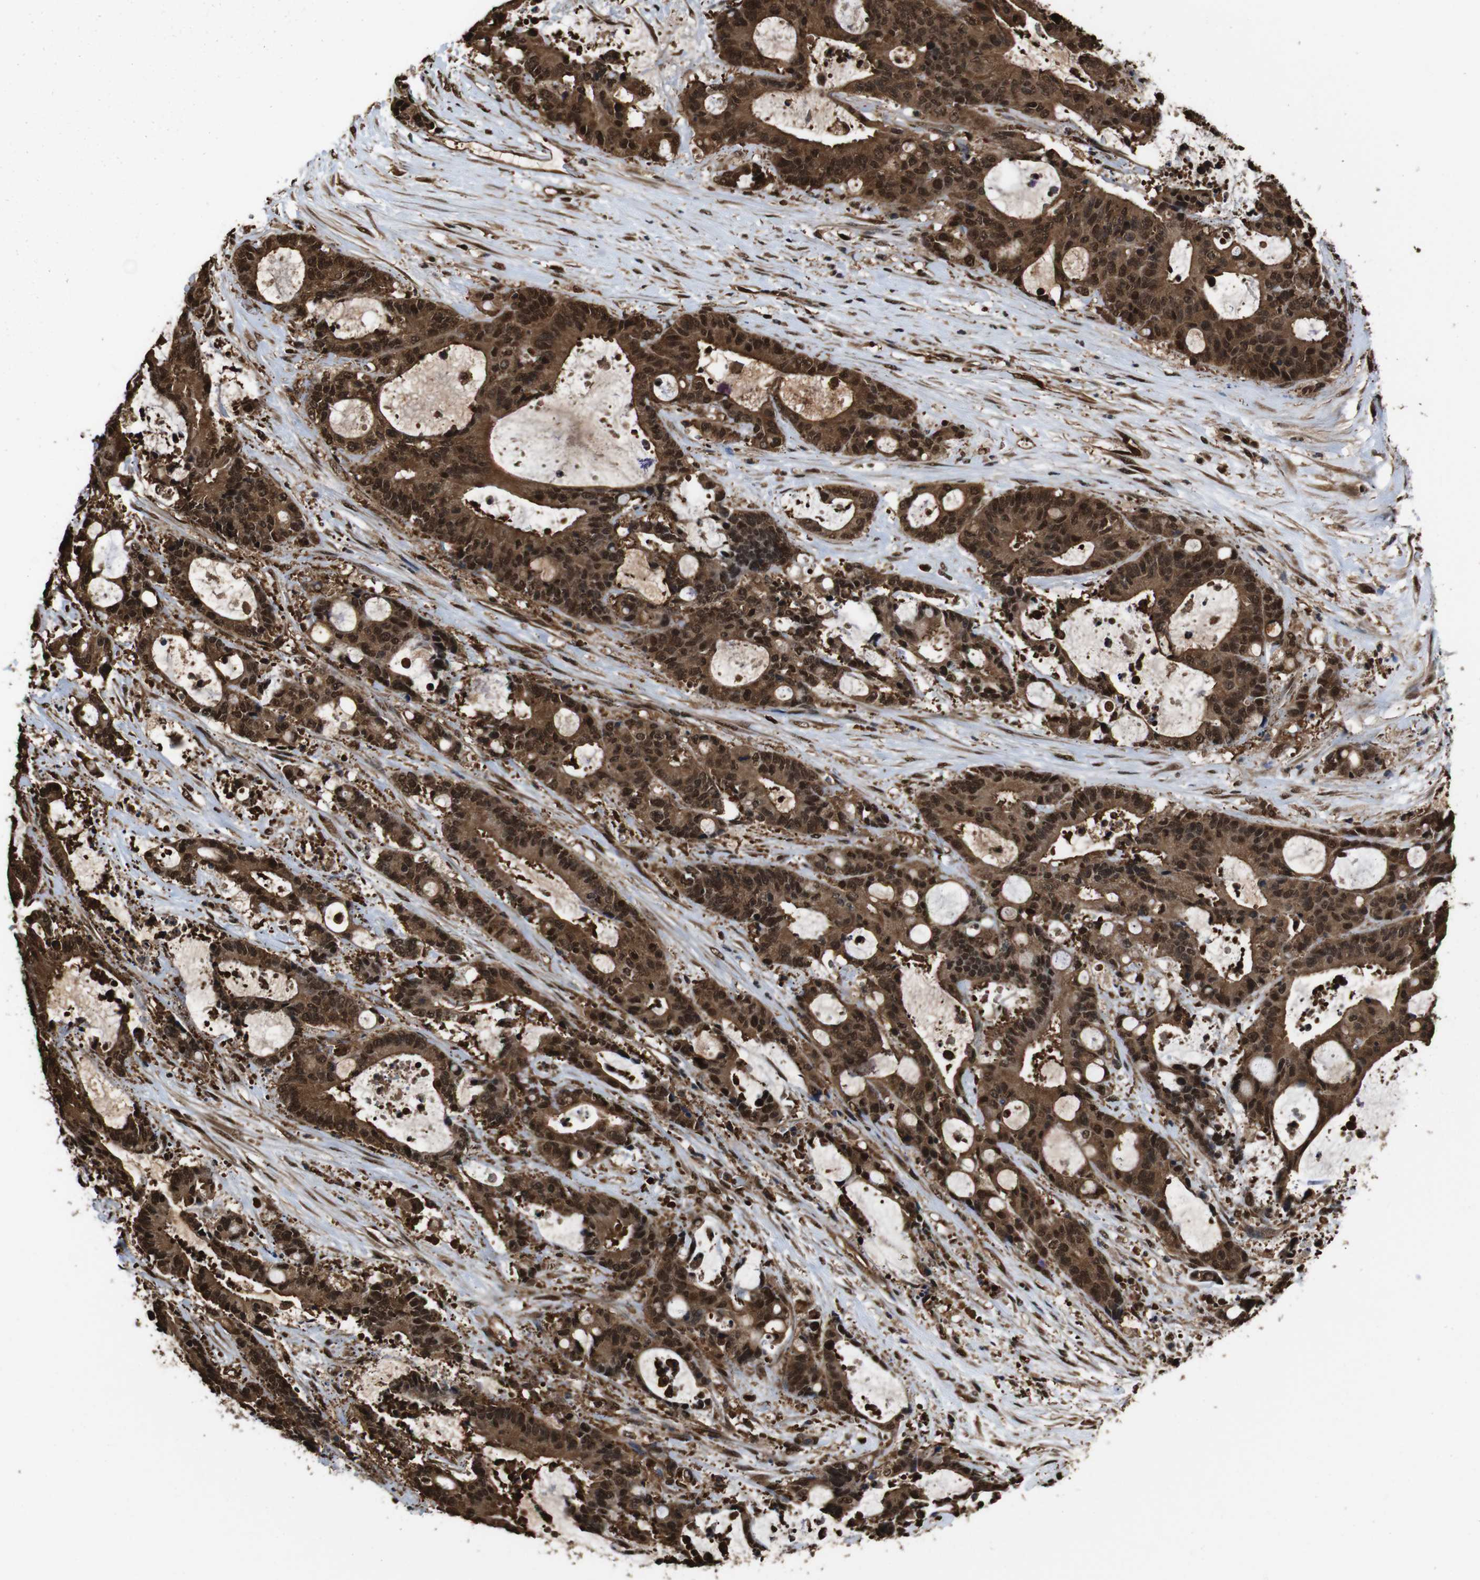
{"staining": {"intensity": "strong", "quantity": ">75%", "location": "cytoplasmic/membranous,nuclear"}, "tissue": "liver cancer", "cell_type": "Tumor cells", "image_type": "cancer", "snomed": [{"axis": "morphology", "description": "Normal tissue, NOS"}, {"axis": "morphology", "description": "Cholangiocarcinoma"}, {"axis": "topography", "description": "Liver"}, {"axis": "topography", "description": "Peripheral nerve tissue"}], "caption": "Immunohistochemistry (IHC) (DAB) staining of cholangiocarcinoma (liver) displays strong cytoplasmic/membranous and nuclear protein expression in about >75% of tumor cells.", "gene": "VCP", "patient": {"sex": "female", "age": 73}}